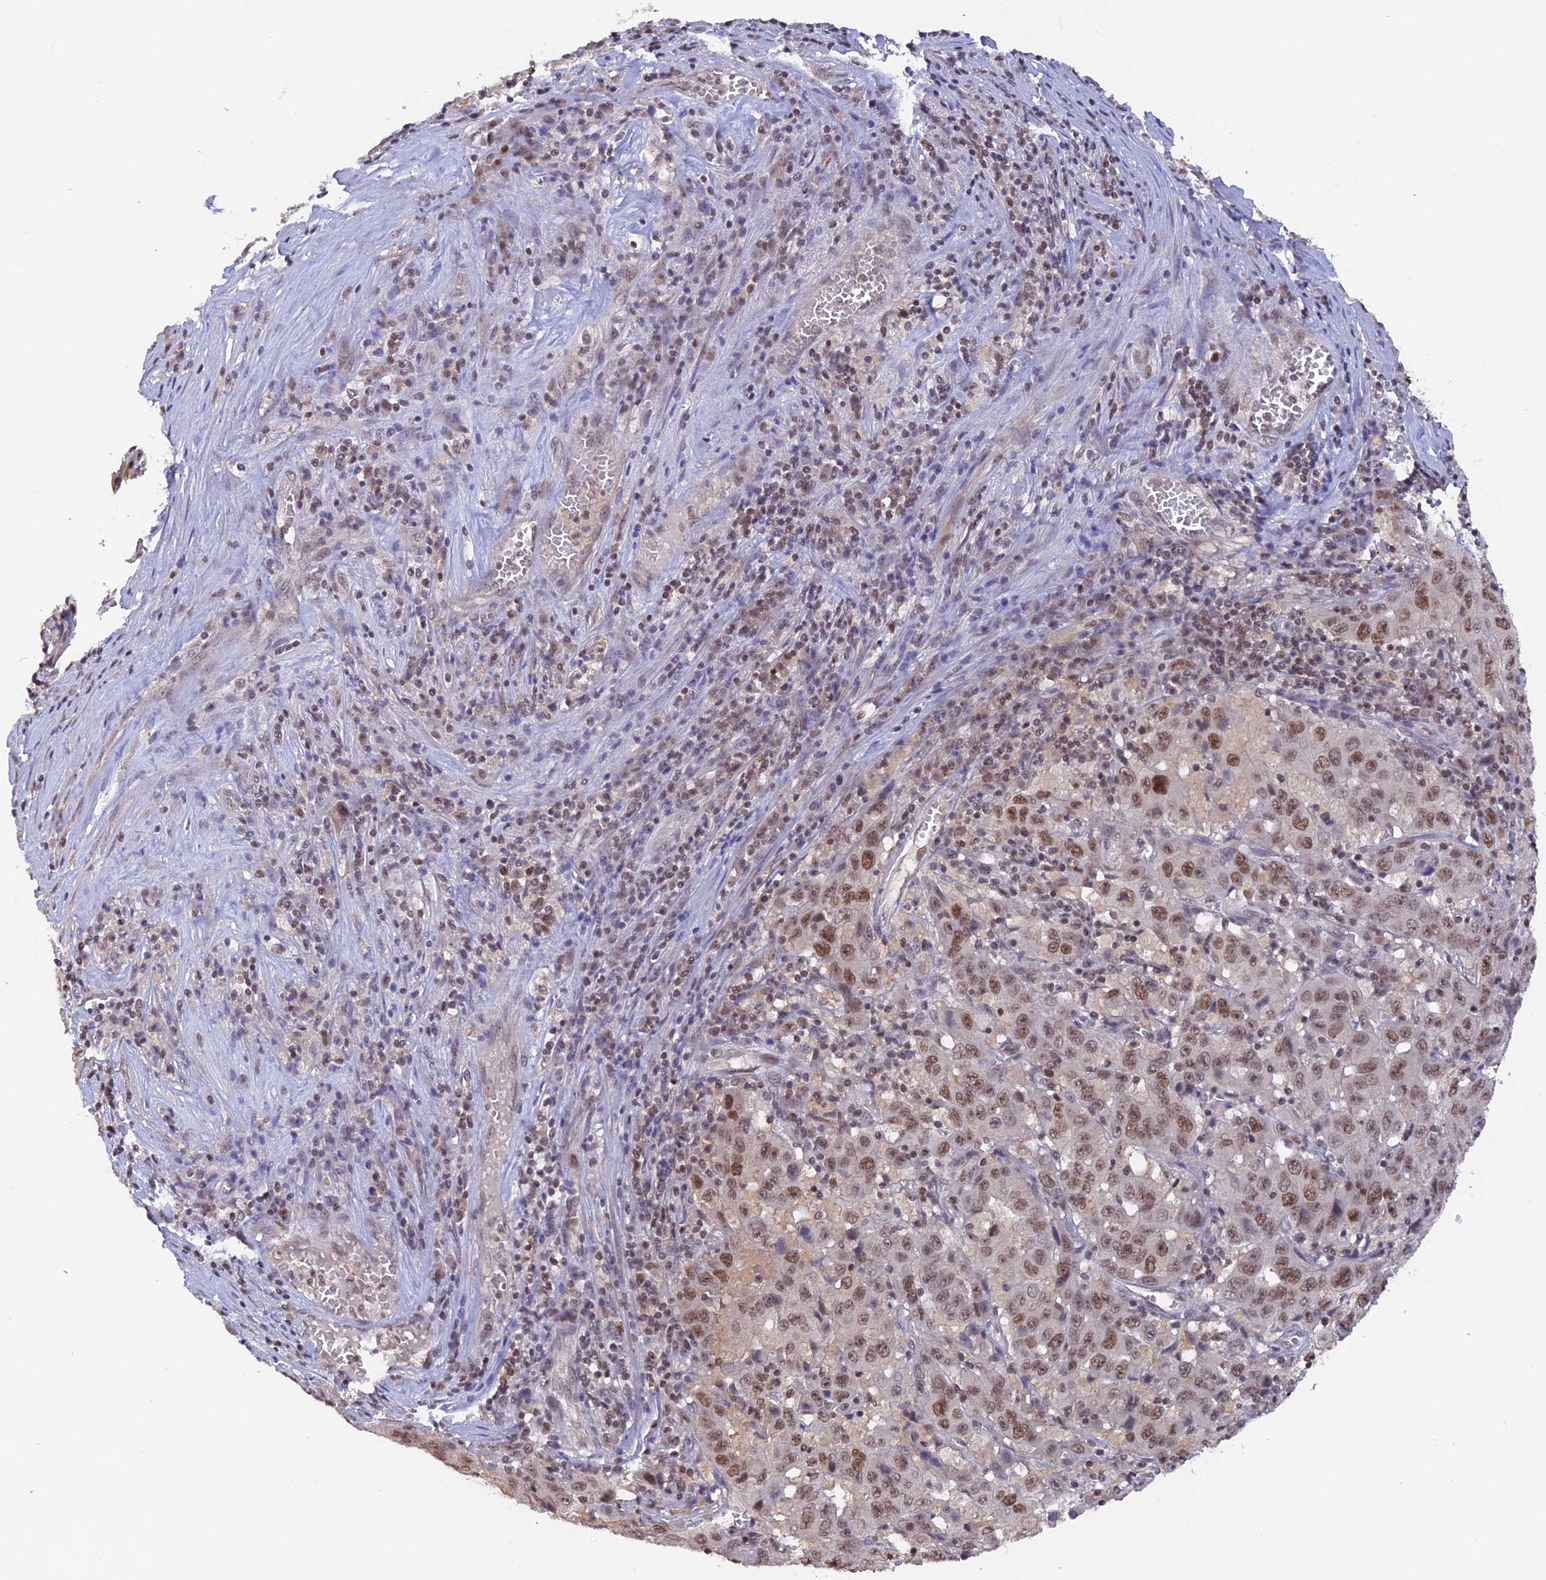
{"staining": {"intensity": "moderate", "quantity": ">75%", "location": "nuclear"}, "tissue": "pancreatic cancer", "cell_type": "Tumor cells", "image_type": "cancer", "snomed": [{"axis": "morphology", "description": "Adenocarcinoma, NOS"}, {"axis": "topography", "description": "Pancreas"}], "caption": "About >75% of tumor cells in pancreatic adenocarcinoma show moderate nuclear protein expression as visualized by brown immunohistochemical staining.", "gene": "RFC5", "patient": {"sex": "male", "age": 63}}